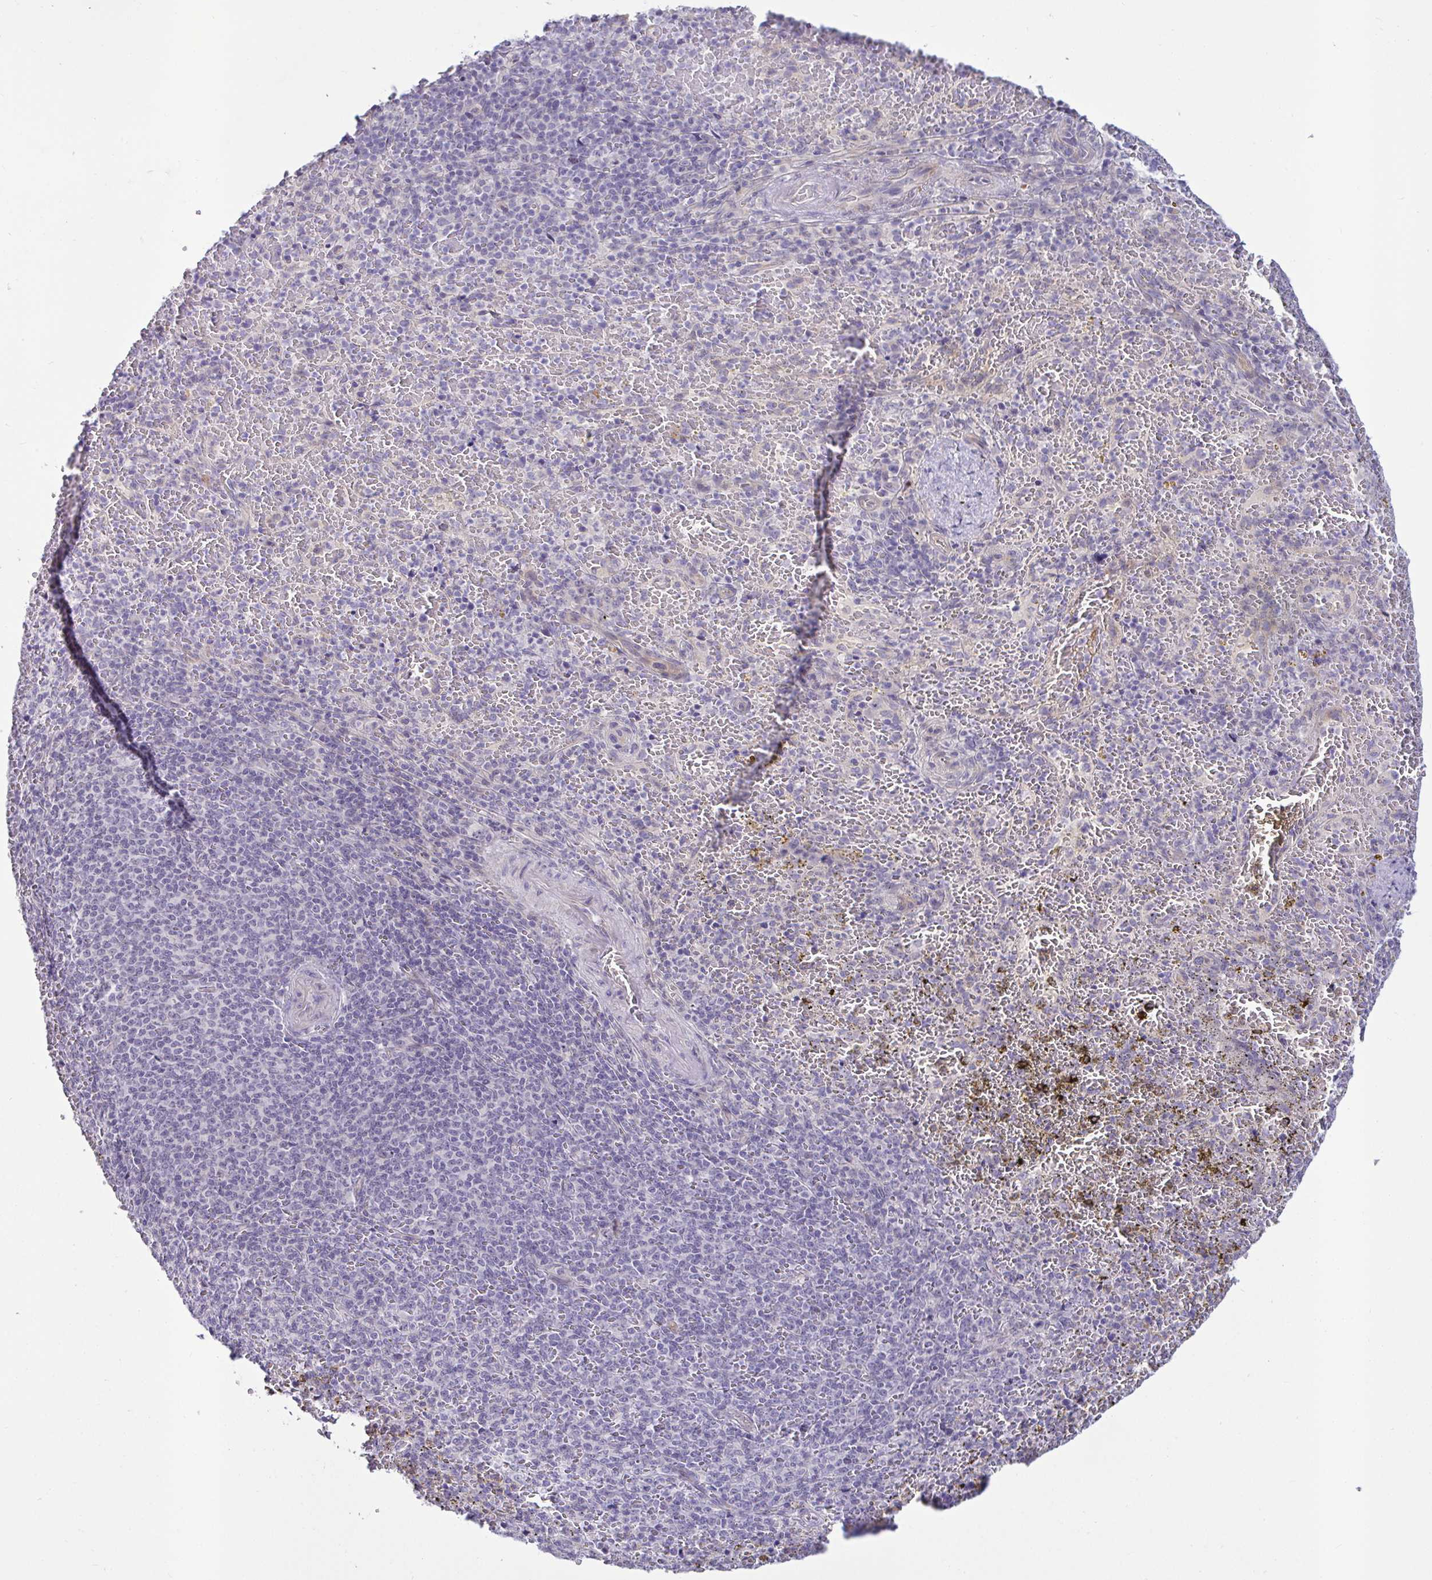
{"staining": {"intensity": "negative", "quantity": "none", "location": "none"}, "tissue": "spleen", "cell_type": "Cells in red pulp", "image_type": "normal", "snomed": [{"axis": "morphology", "description": "Normal tissue, NOS"}, {"axis": "topography", "description": "Spleen"}], "caption": "This is an immunohistochemistry image of normal spleen. There is no staining in cells in red pulp.", "gene": "GSTM1", "patient": {"sex": "female", "age": 50}}